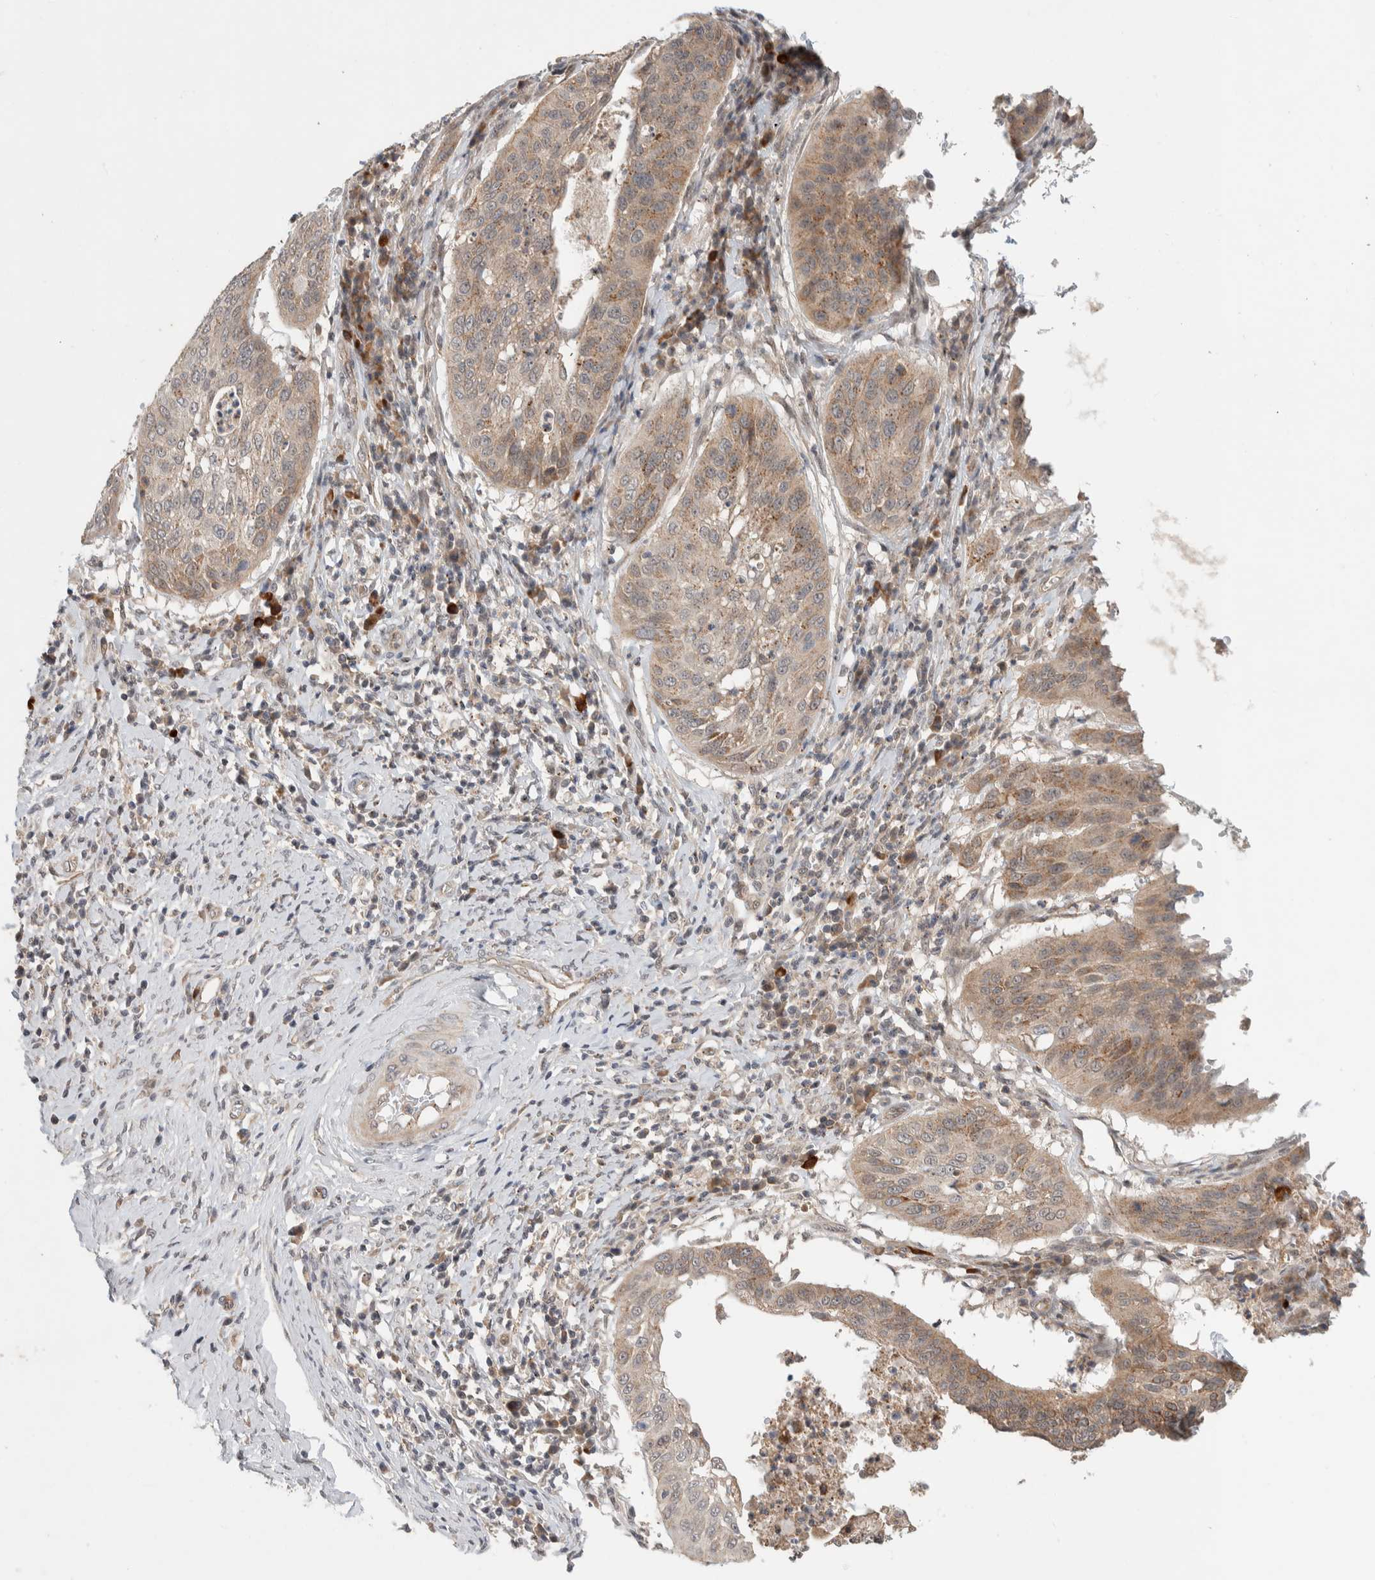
{"staining": {"intensity": "weak", "quantity": ">75%", "location": "cytoplasmic/membranous"}, "tissue": "cervical cancer", "cell_type": "Tumor cells", "image_type": "cancer", "snomed": [{"axis": "morphology", "description": "Normal tissue, NOS"}, {"axis": "morphology", "description": "Squamous cell carcinoma, NOS"}, {"axis": "topography", "description": "Cervix"}], "caption": "The photomicrograph displays staining of squamous cell carcinoma (cervical), revealing weak cytoplasmic/membranous protein staining (brown color) within tumor cells. (DAB IHC with brightfield microscopy, high magnification).", "gene": "DEPTOR", "patient": {"sex": "female", "age": 39}}